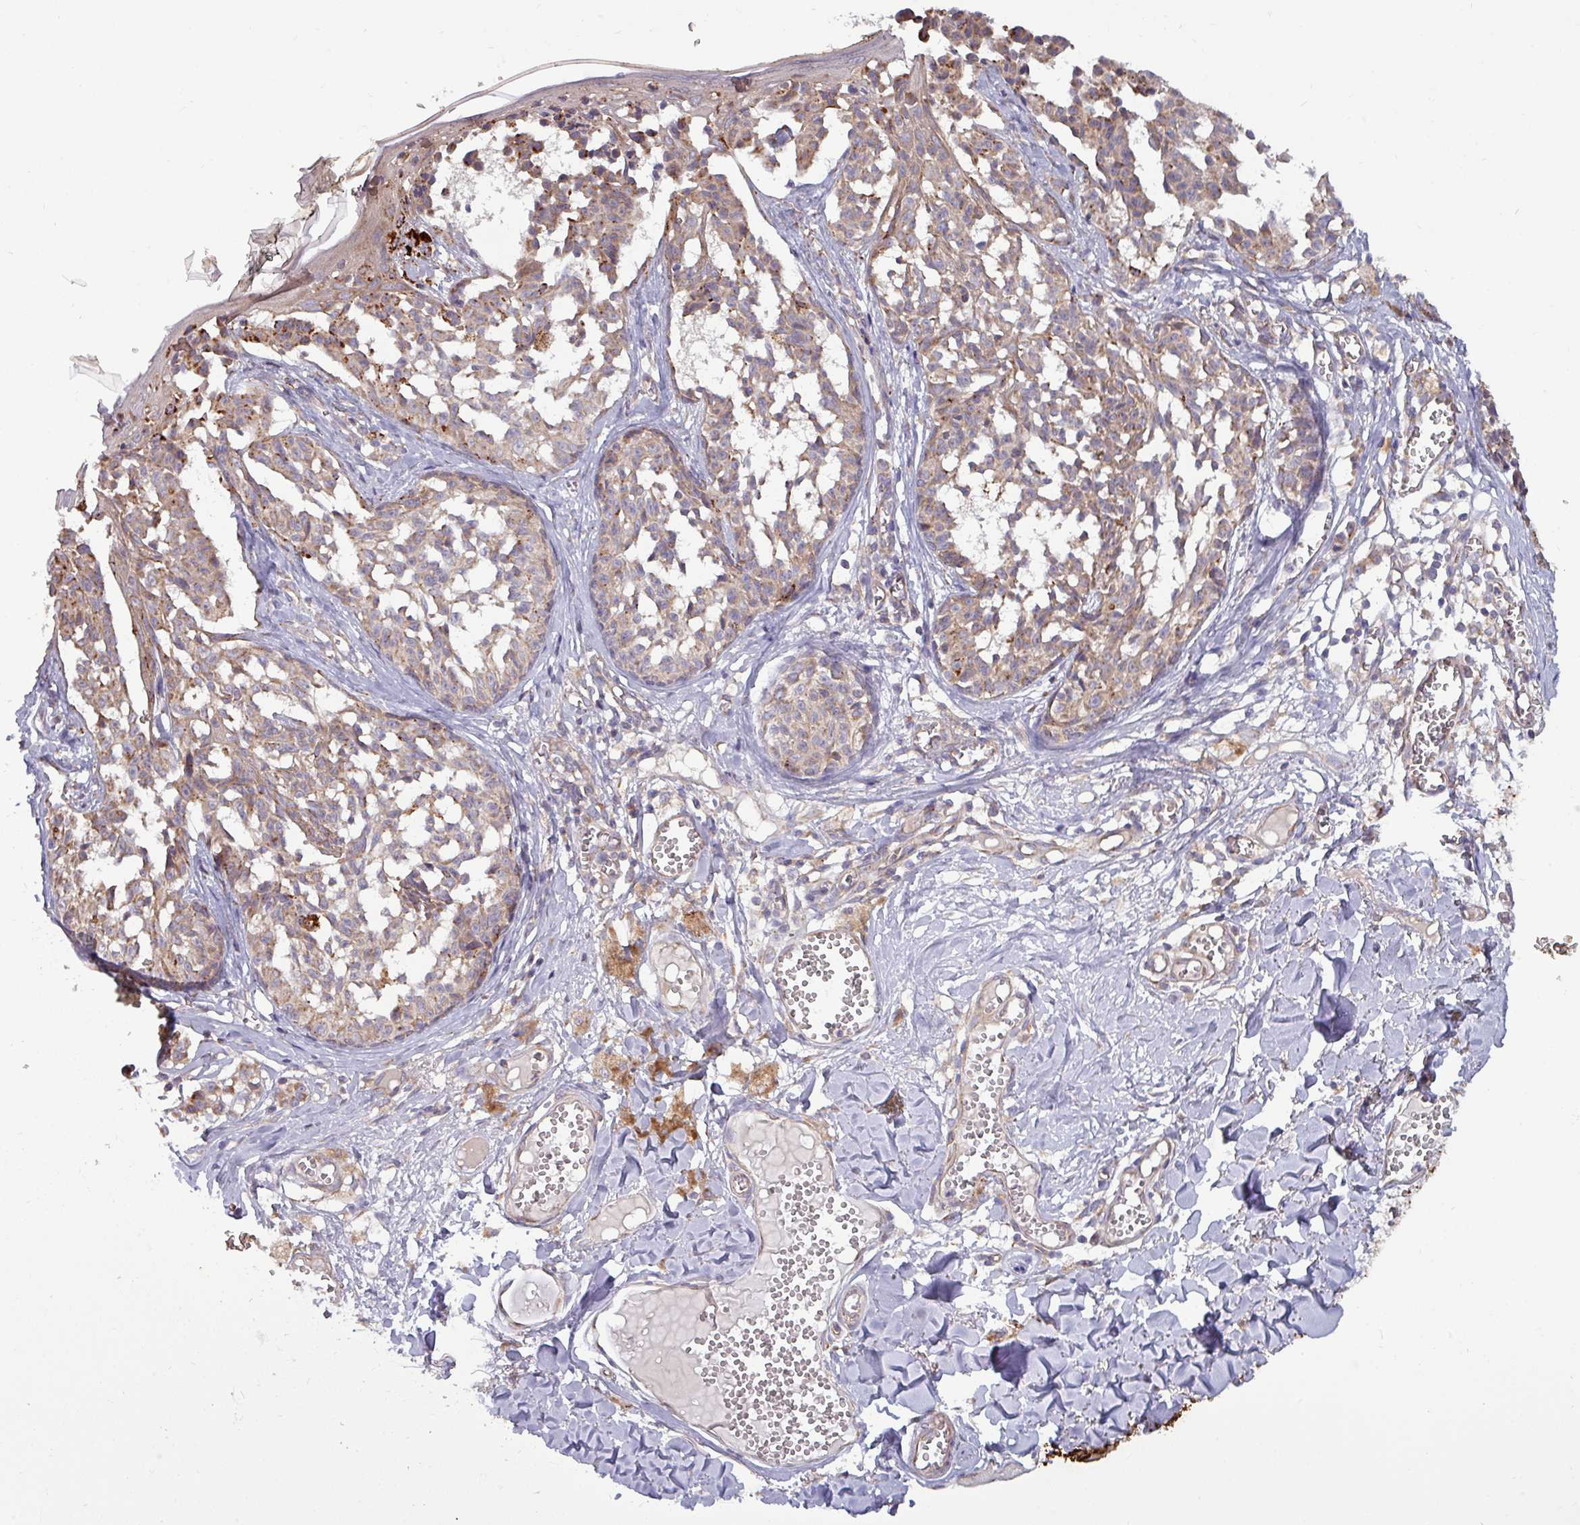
{"staining": {"intensity": "weak", "quantity": "25%-75%", "location": "cytoplasmic/membranous"}, "tissue": "melanoma", "cell_type": "Tumor cells", "image_type": "cancer", "snomed": [{"axis": "morphology", "description": "Malignant melanoma, NOS"}, {"axis": "topography", "description": "Skin"}], "caption": "IHC staining of melanoma, which reveals low levels of weak cytoplasmic/membranous staining in about 25%-75% of tumor cells indicating weak cytoplasmic/membranous protein expression. The staining was performed using DAB (brown) for protein detection and nuclei were counterstained in hematoxylin (blue).", "gene": "PLIN2", "patient": {"sex": "female", "age": 43}}